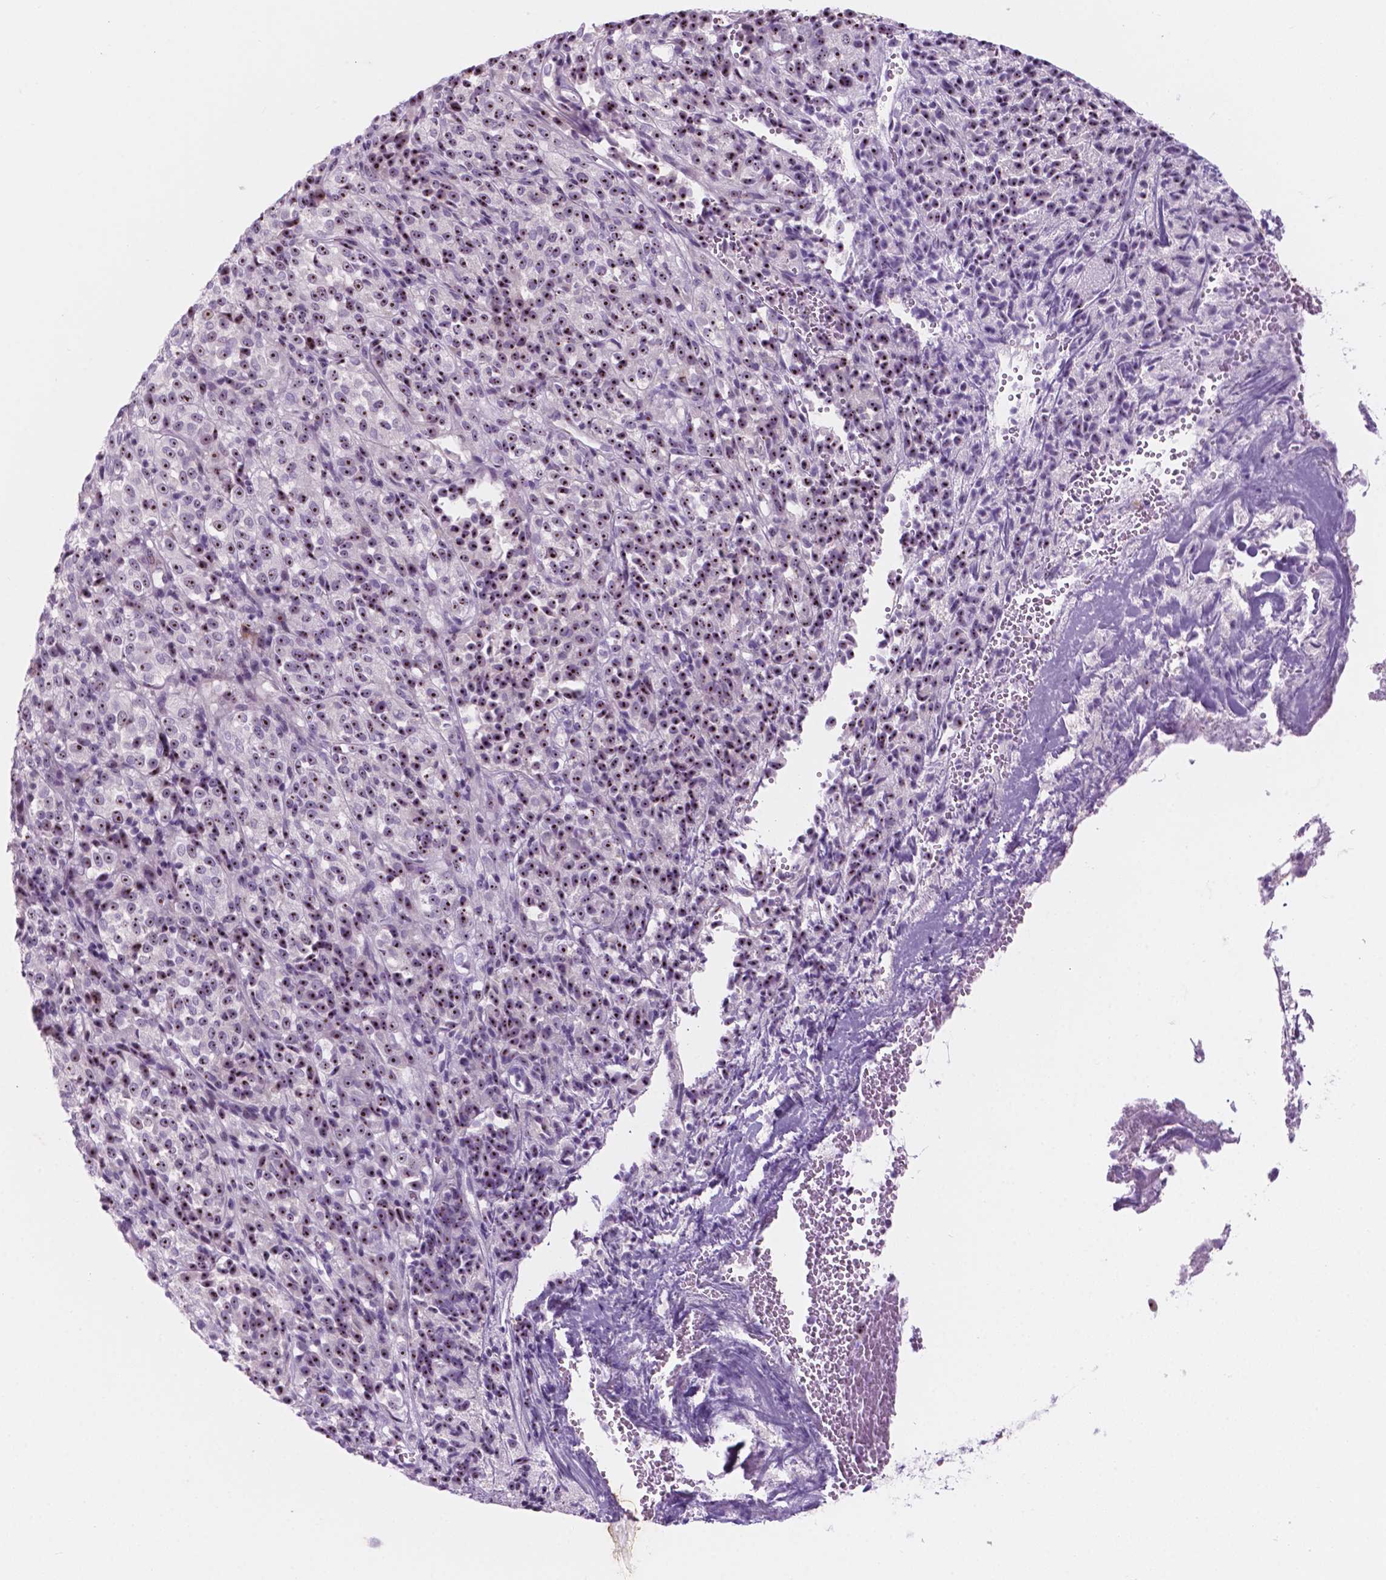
{"staining": {"intensity": "moderate", "quantity": "25%-75%", "location": "nuclear"}, "tissue": "melanoma", "cell_type": "Tumor cells", "image_type": "cancer", "snomed": [{"axis": "morphology", "description": "Malignant melanoma, Metastatic site"}, {"axis": "topography", "description": "Brain"}], "caption": "Immunohistochemistry (IHC) (DAB (3,3'-diaminobenzidine)) staining of malignant melanoma (metastatic site) shows moderate nuclear protein expression in about 25%-75% of tumor cells.", "gene": "ZNF853", "patient": {"sex": "female", "age": 56}}